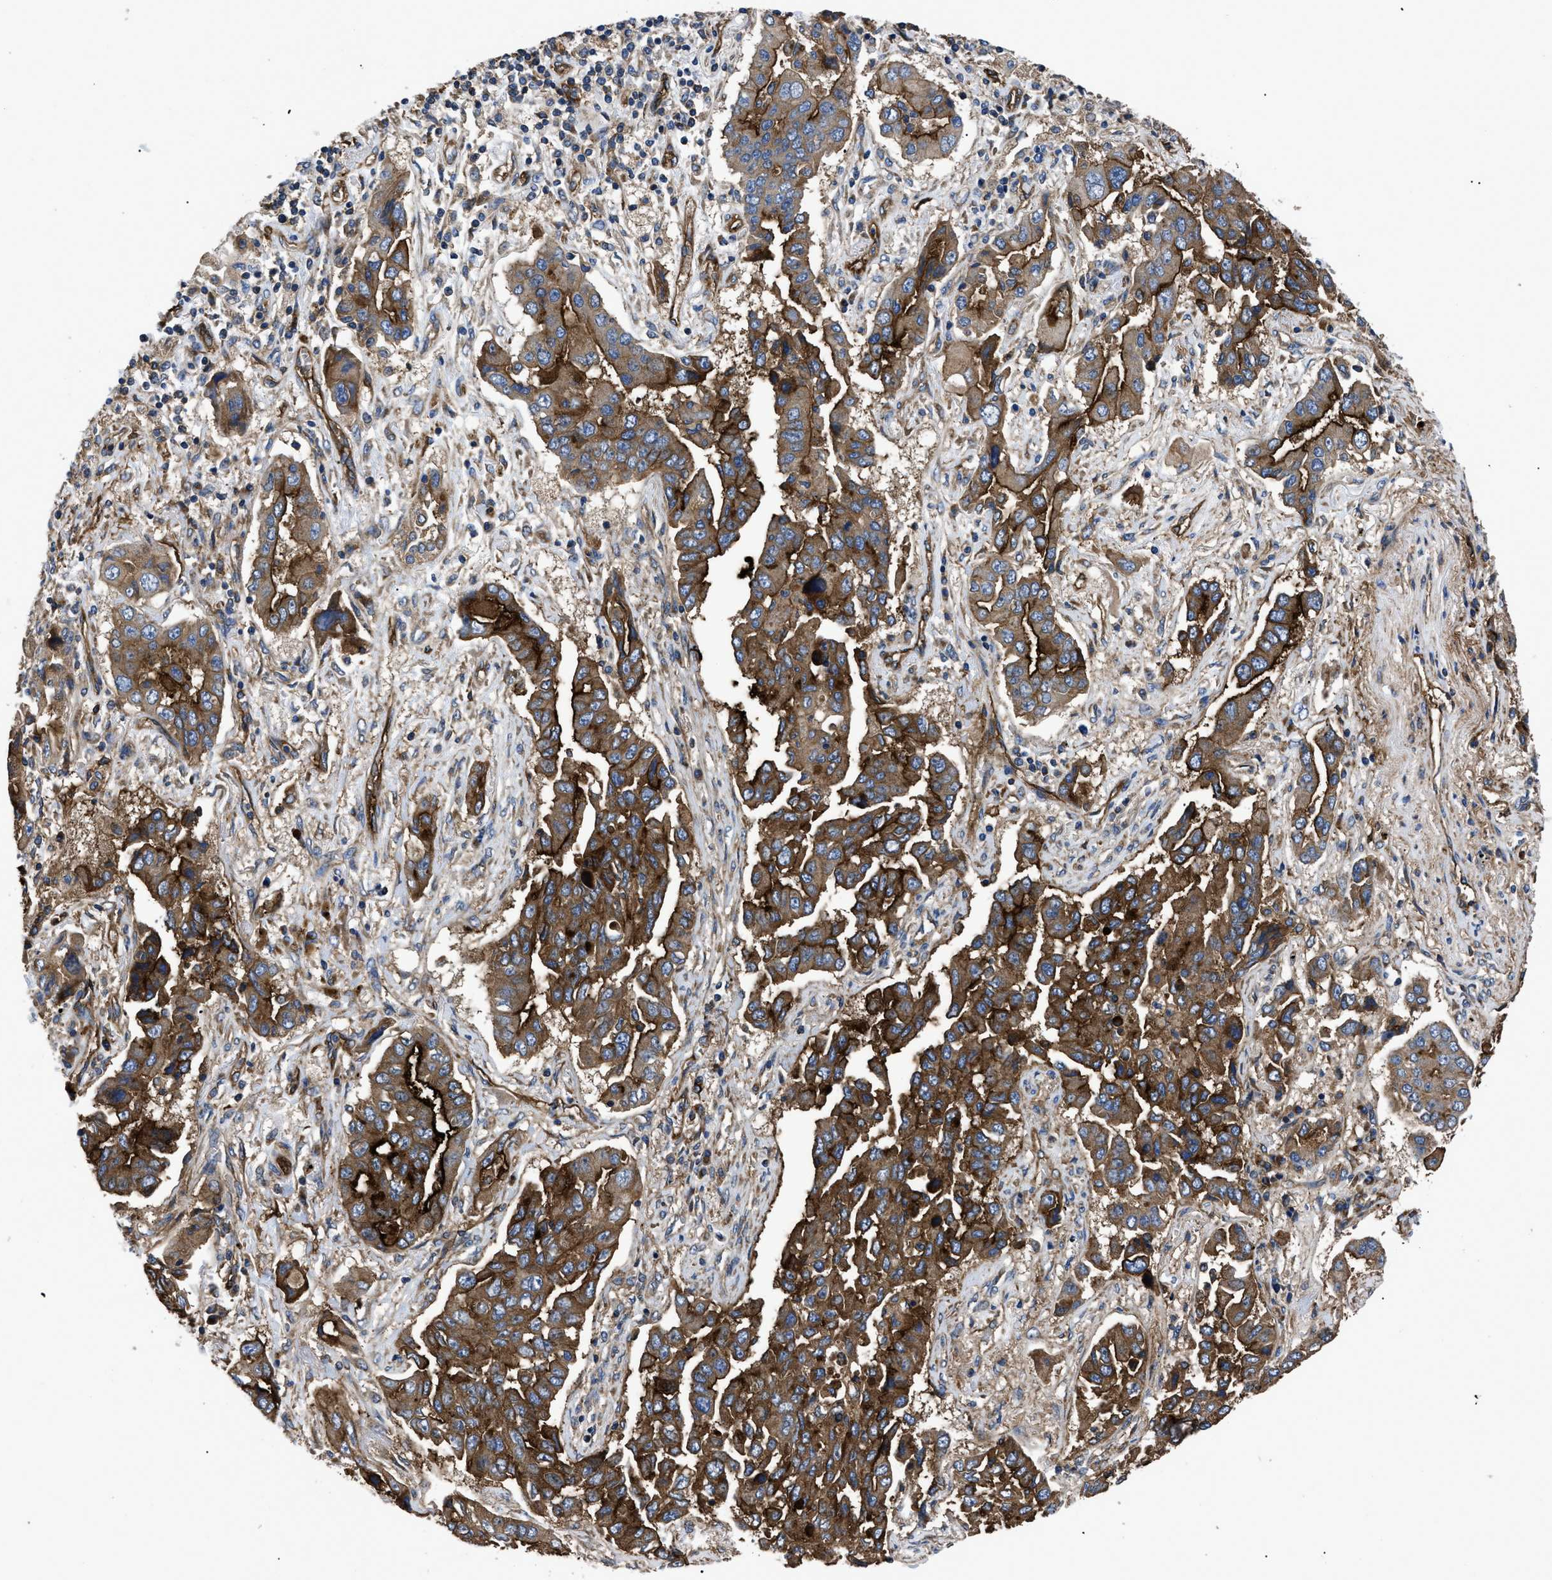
{"staining": {"intensity": "strong", "quantity": ">75%", "location": "cytoplasmic/membranous"}, "tissue": "lung cancer", "cell_type": "Tumor cells", "image_type": "cancer", "snomed": [{"axis": "morphology", "description": "Adenocarcinoma, NOS"}, {"axis": "topography", "description": "Lung"}], "caption": "Lung cancer was stained to show a protein in brown. There is high levels of strong cytoplasmic/membranous positivity in about >75% of tumor cells.", "gene": "NT5E", "patient": {"sex": "female", "age": 65}}